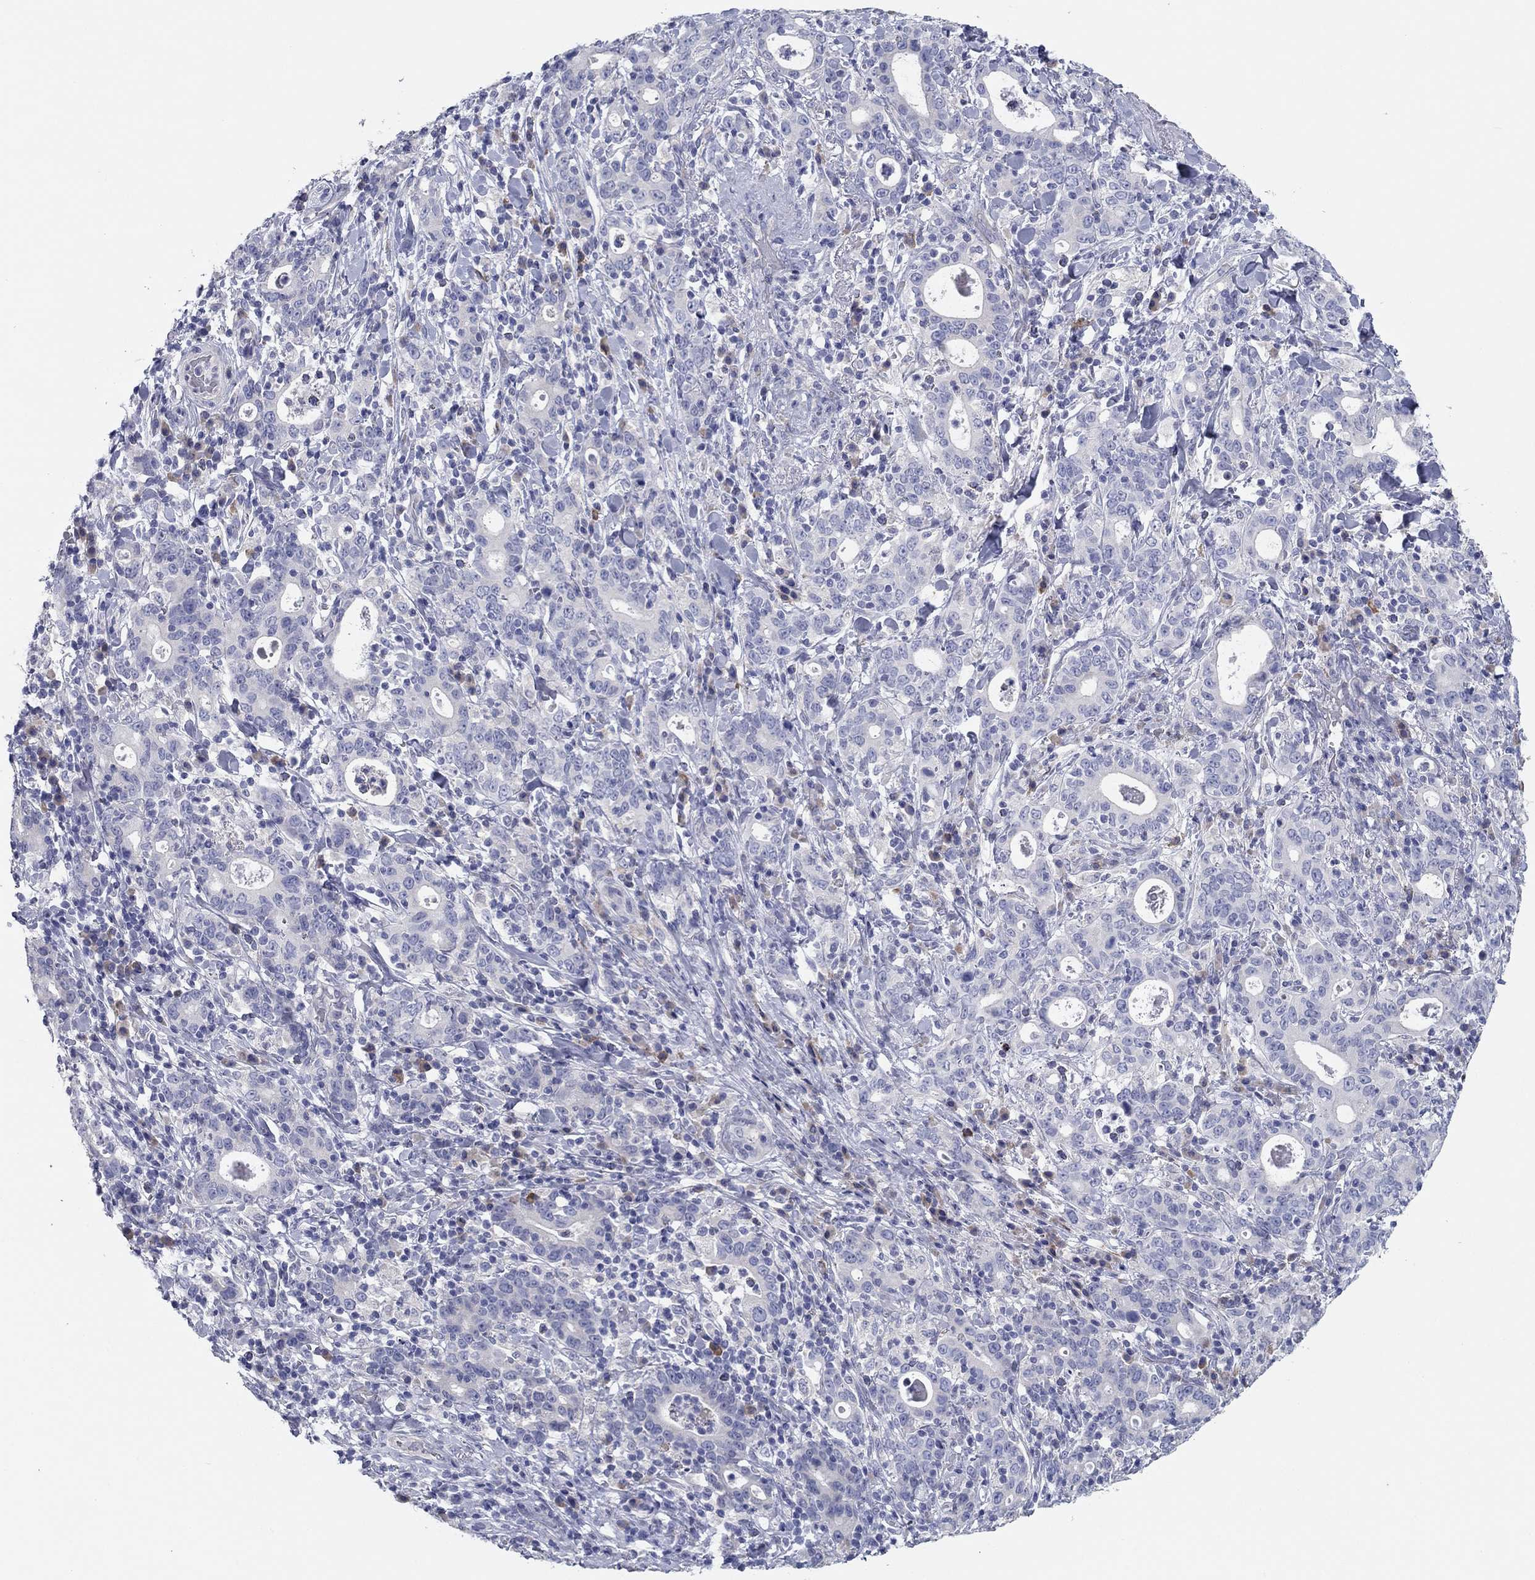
{"staining": {"intensity": "weak", "quantity": "<25%", "location": "cytoplasmic/membranous"}, "tissue": "stomach cancer", "cell_type": "Tumor cells", "image_type": "cancer", "snomed": [{"axis": "morphology", "description": "Adenocarcinoma, NOS"}, {"axis": "topography", "description": "Stomach"}], "caption": "Immunohistochemistry (IHC) image of stomach cancer stained for a protein (brown), which shows no positivity in tumor cells. Nuclei are stained in blue.", "gene": "GRK7", "patient": {"sex": "male", "age": 79}}